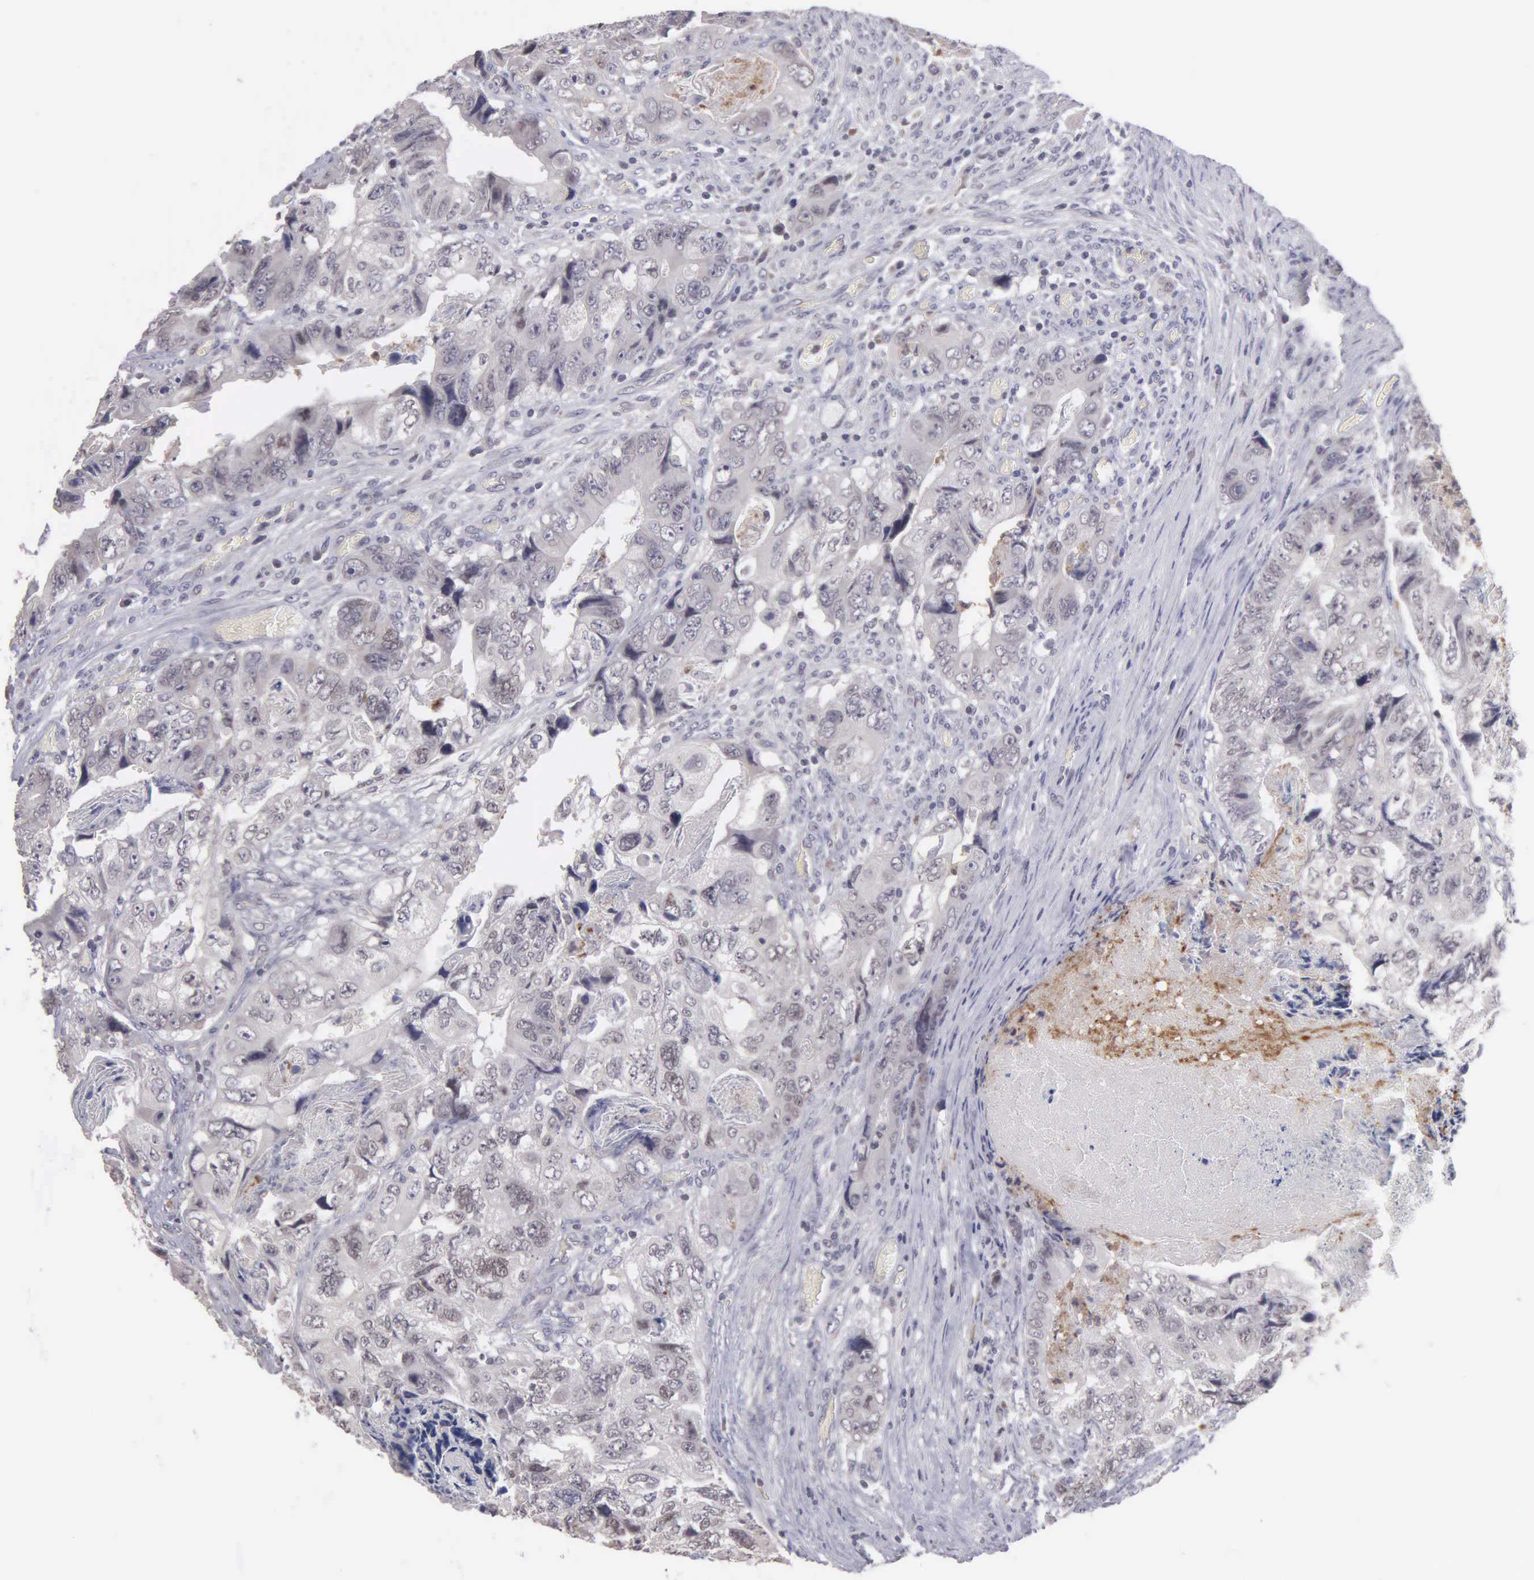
{"staining": {"intensity": "negative", "quantity": "none", "location": "none"}, "tissue": "colorectal cancer", "cell_type": "Tumor cells", "image_type": "cancer", "snomed": [{"axis": "morphology", "description": "Adenocarcinoma, NOS"}, {"axis": "topography", "description": "Rectum"}], "caption": "IHC micrograph of adenocarcinoma (colorectal) stained for a protein (brown), which displays no expression in tumor cells.", "gene": "BRD1", "patient": {"sex": "female", "age": 82}}